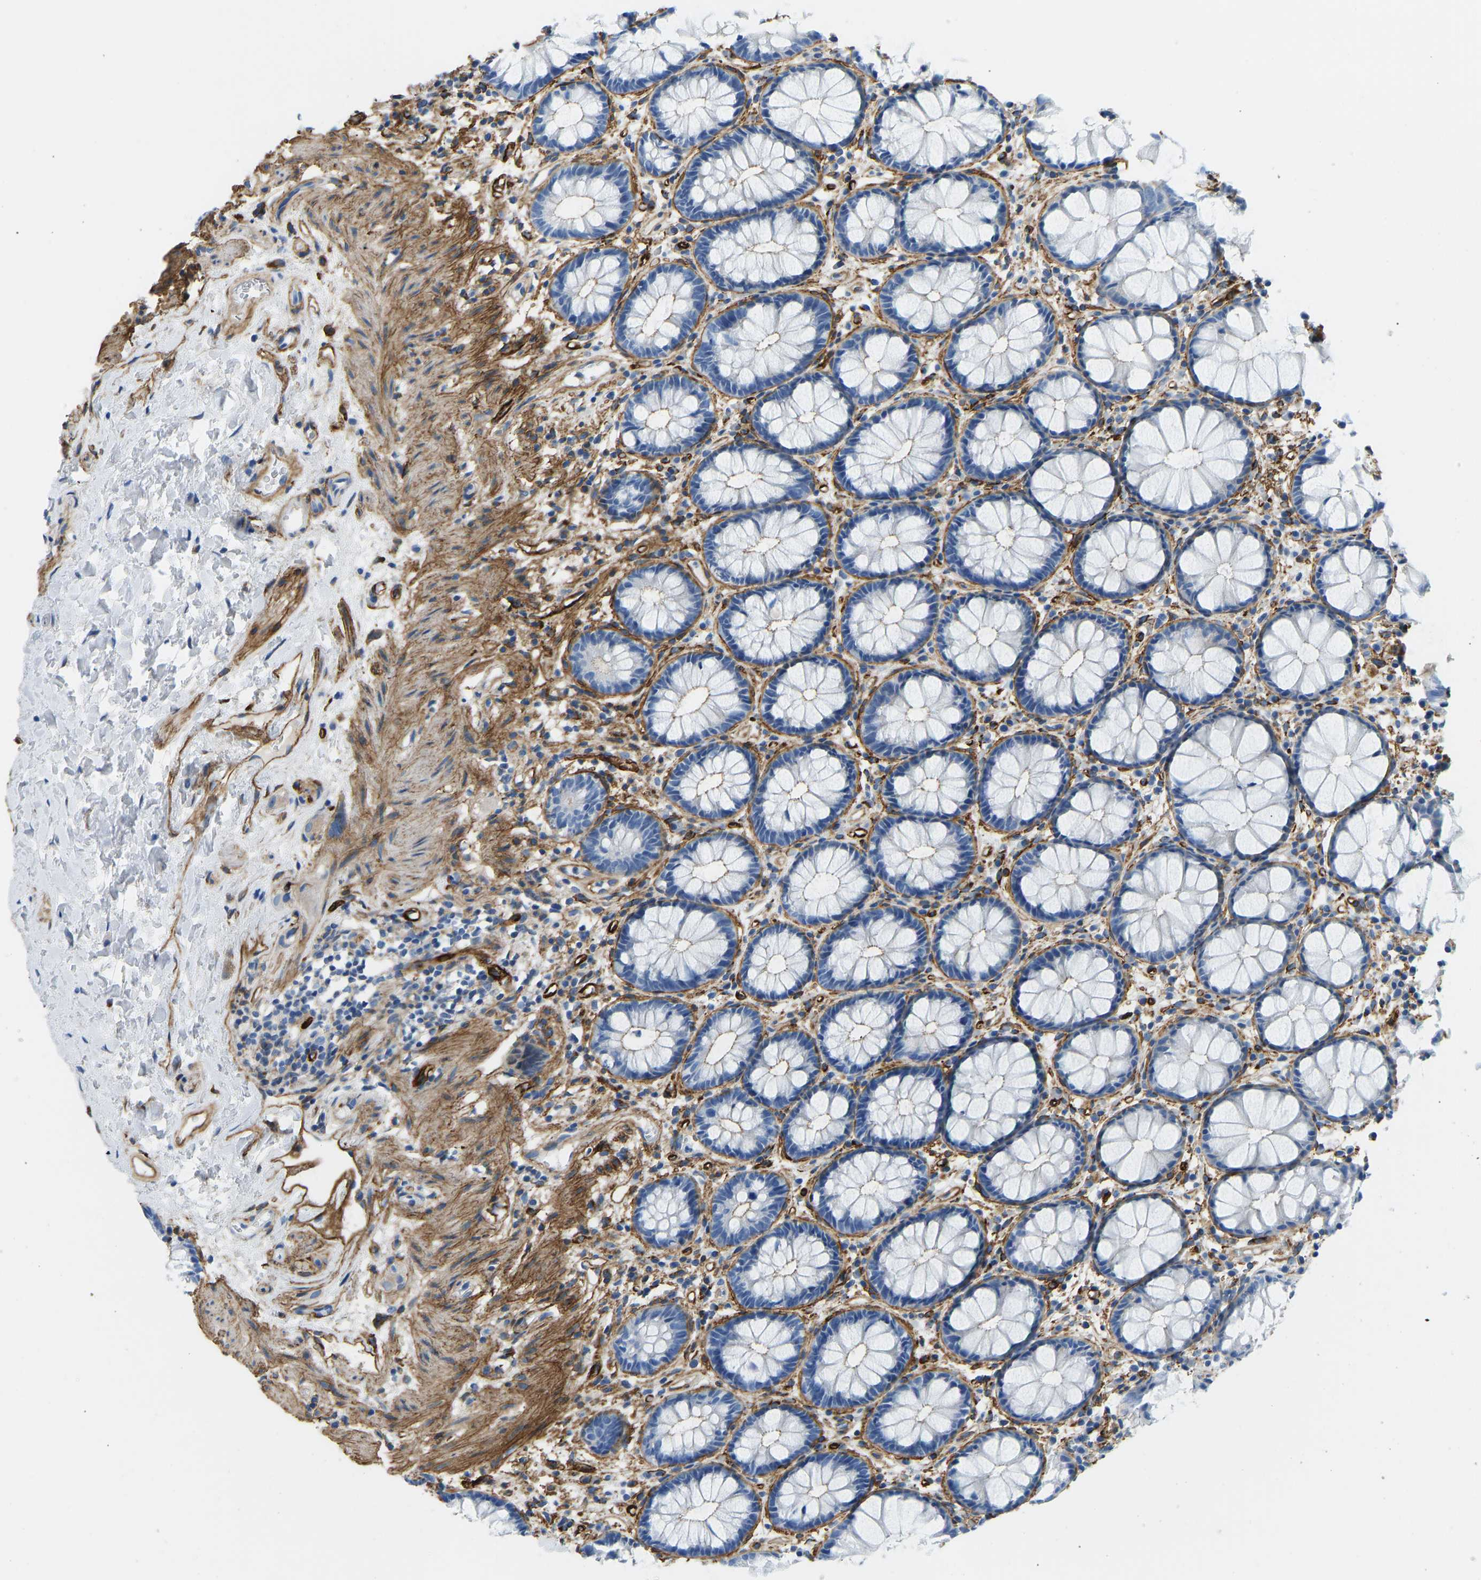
{"staining": {"intensity": "moderate", "quantity": "<25%", "location": "cytoplasmic/membranous"}, "tissue": "rectum", "cell_type": "Glandular cells", "image_type": "normal", "snomed": [{"axis": "morphology", "description": "Normal tissue, NOS"}, {"axis": "topography", "description": "Rectum"}], "caption": "Protein expression analysis of normal rectum shows moderate cytoplasmic/membranous expression in about <25% of glandular cells. (IHC, brightfield microscopy, high magnification).", "gene": "COL15A1", "patient": {"sex": "female", "age": 24}}